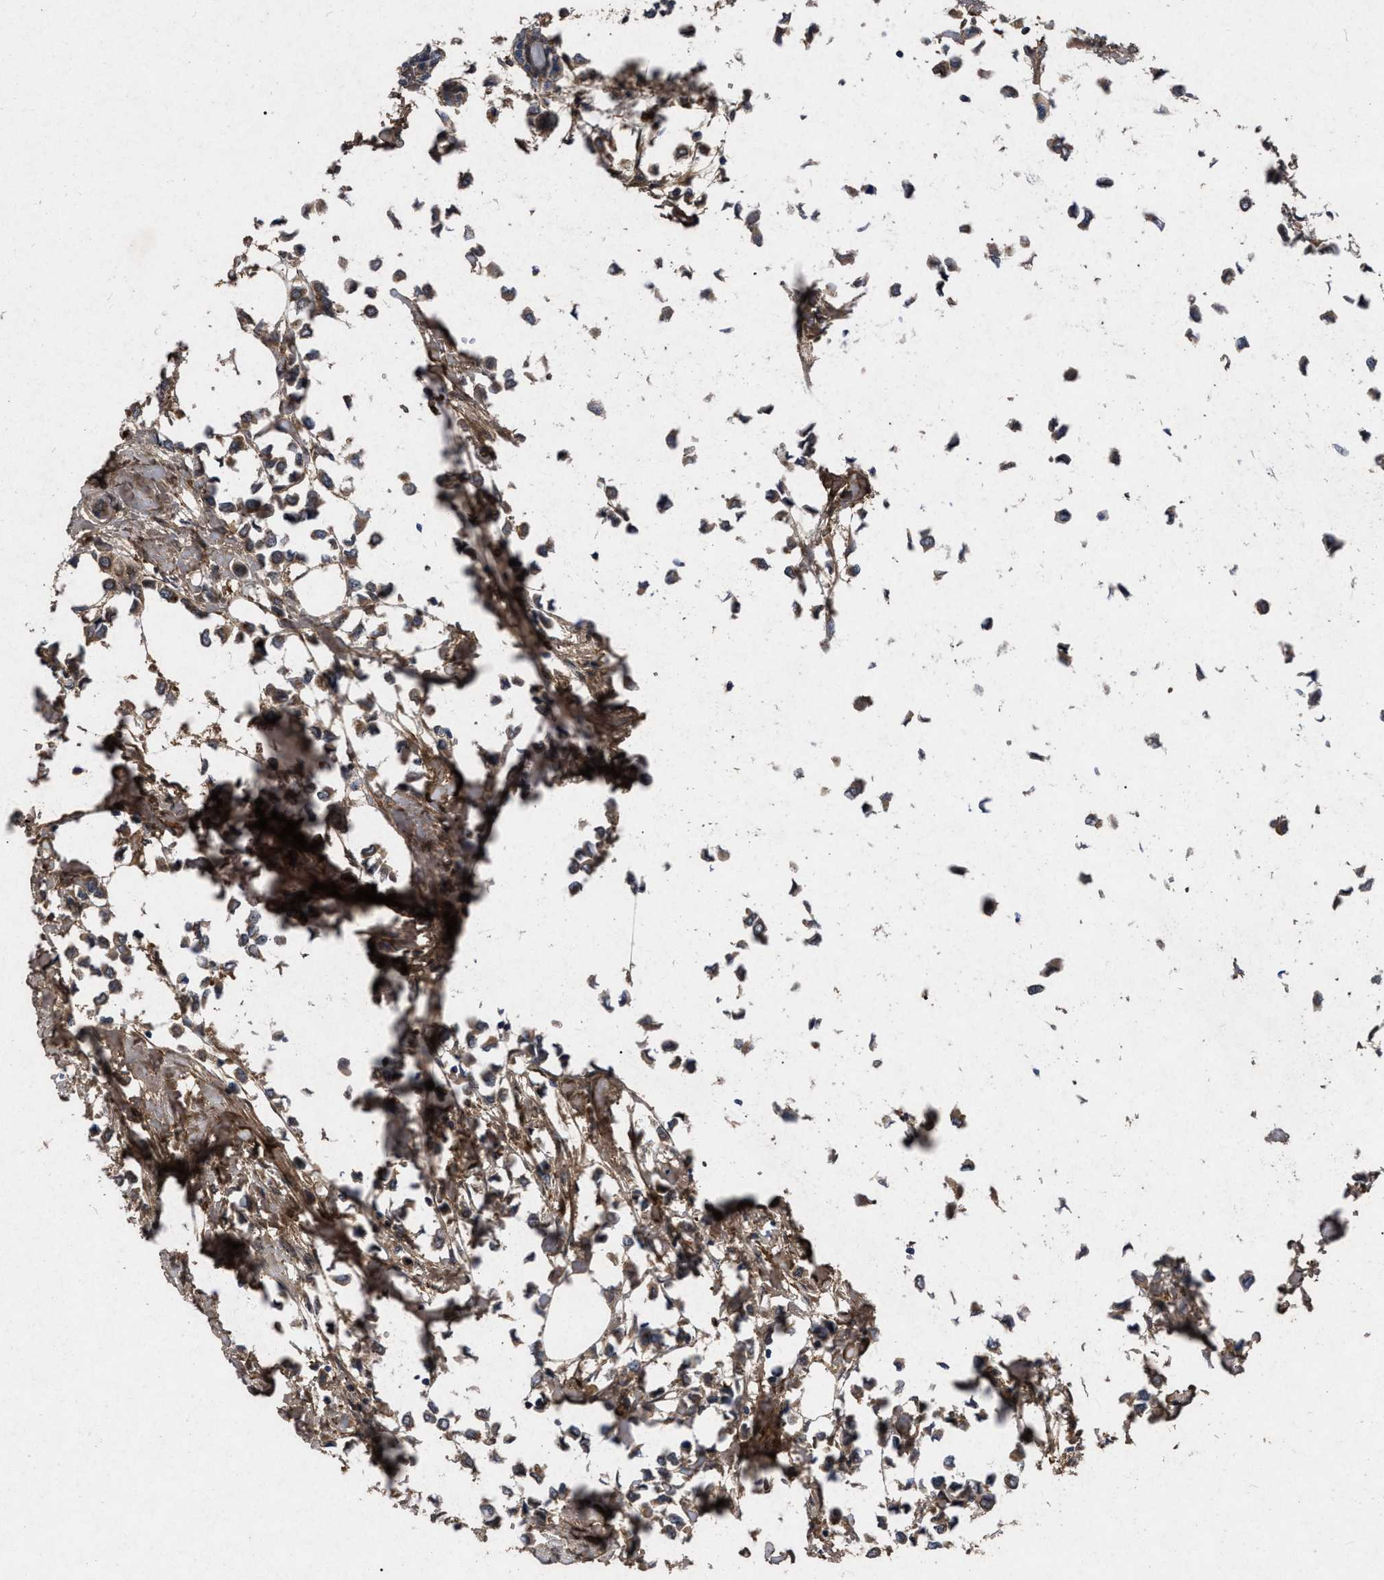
{"staining": {"intensity": "weak", "quantity": "25%-75%", "location": "cytoplasmic/membranous"}, "tissue": "breast cancer", "cell_type": "Tumor cells", "image_type": "cancer", "snomed": [{"axis": "morphology", "description": "Lobular carcinoma"}, {"axis": "topography", "description": "Breast"}], "caption": "Immunohistochemical staining of lobular carcinoma (breast) reveals weak cytoplasmic/membranous protein staining in approximately 25%-75% of tumor cells.", "gene": "CDKN2C", "patient": {"sex": "female", "age": 51}}